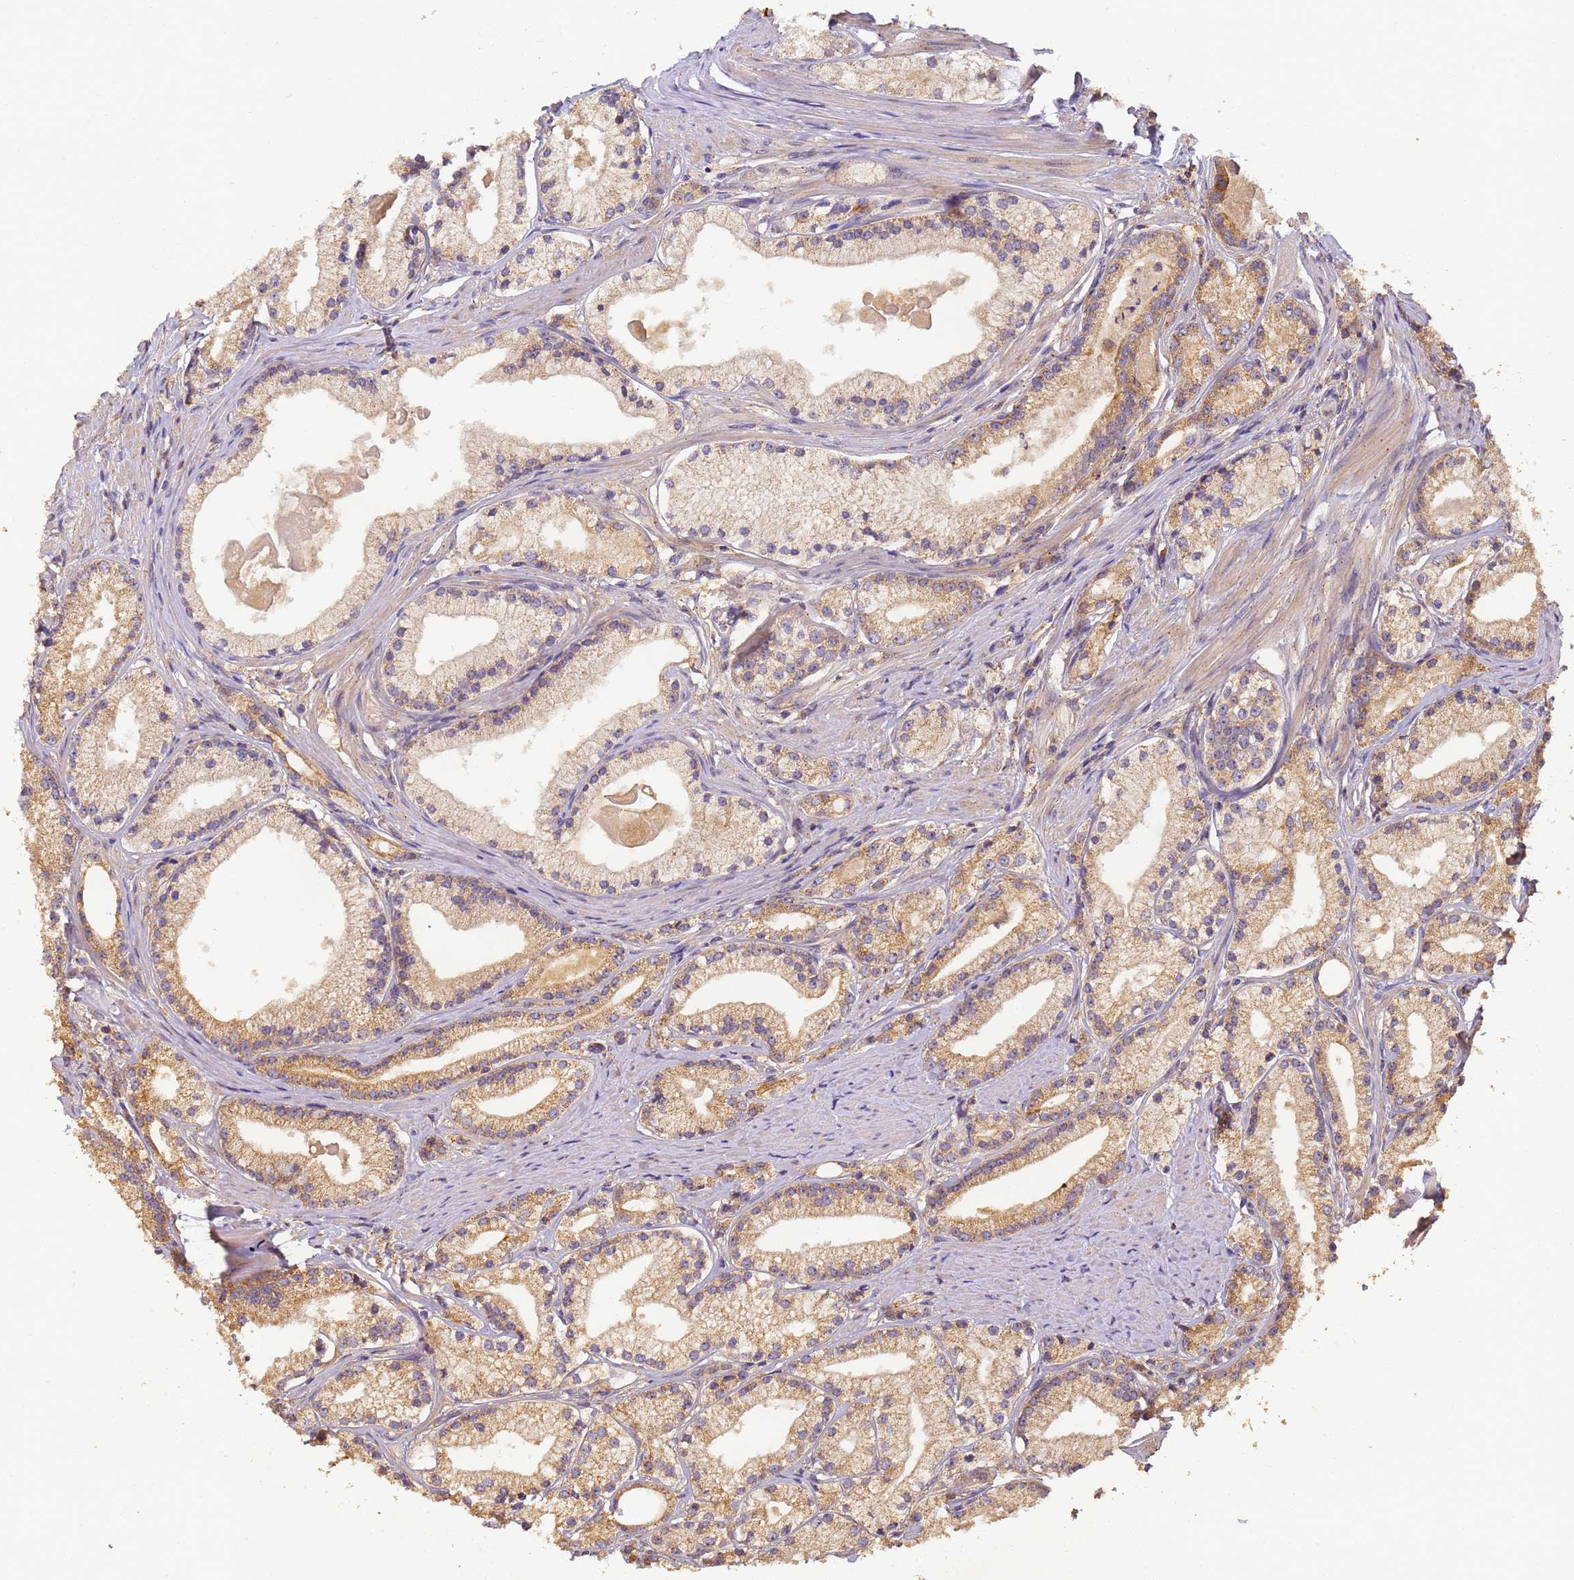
{"staining": {"intensity": "moderate", "quantity": ">75%", "location": "cytoplasmic/membranous"}, "tissue": "prostate cancer", "cell_type": "Tumor cells", "image_type": "cancer", "snomed": [{"axis": "morphology", "description": "Adenocarcinoma, Low grade"}, {"axis": "topography", "description": "Prostate"}], "caption": "Moderate cytoplasmic/membranous staining is present in about >75% of tumor cells in prostate adenocarcinoma (low-grade).", "gene": "TIGAR", "patient": {"sex": "male", "age": 57}}